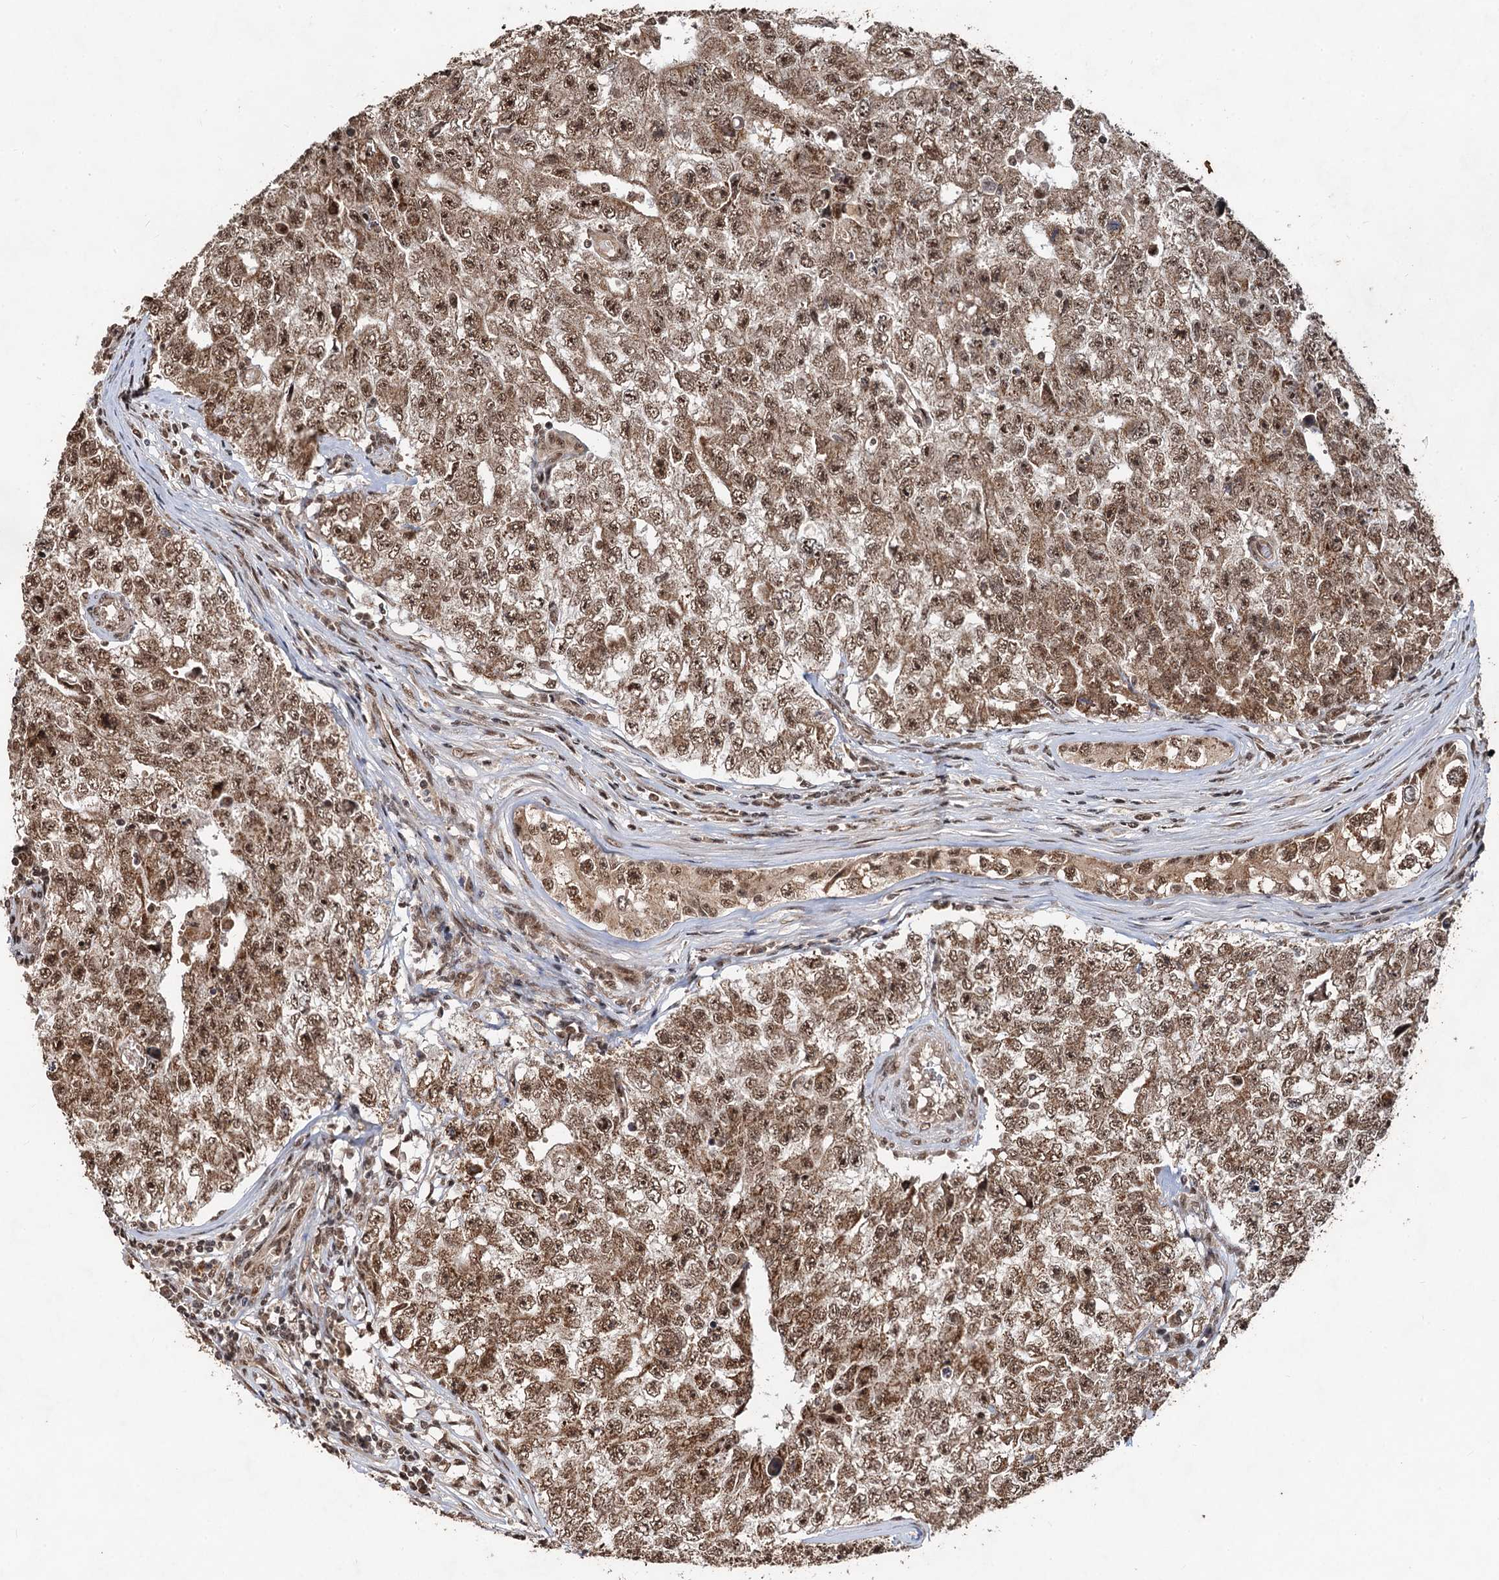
{"staining": {"intensity": "moderate", "quantity": ">75%", "location": "cytoplasmic/membranous,nuclear"}, "tissue": "testis cancer", "cell_type": "Tumor cells", "image_type": "cancer", "snomed": [{"axis": "morphology", "description": "Carcinoma, Embryonal, NOS"}, {"axis": "topography", "description": "Testis"}], "caption": "Testis cancer stained for a protein demonstrates moderate cytoplasmic/membranous and nuclear positivity in tumor cells. (DAB IHC with brightfield microscopy, high magnification).", "gene": "REP15", "patient": {"sex": "male", "age": 17}}